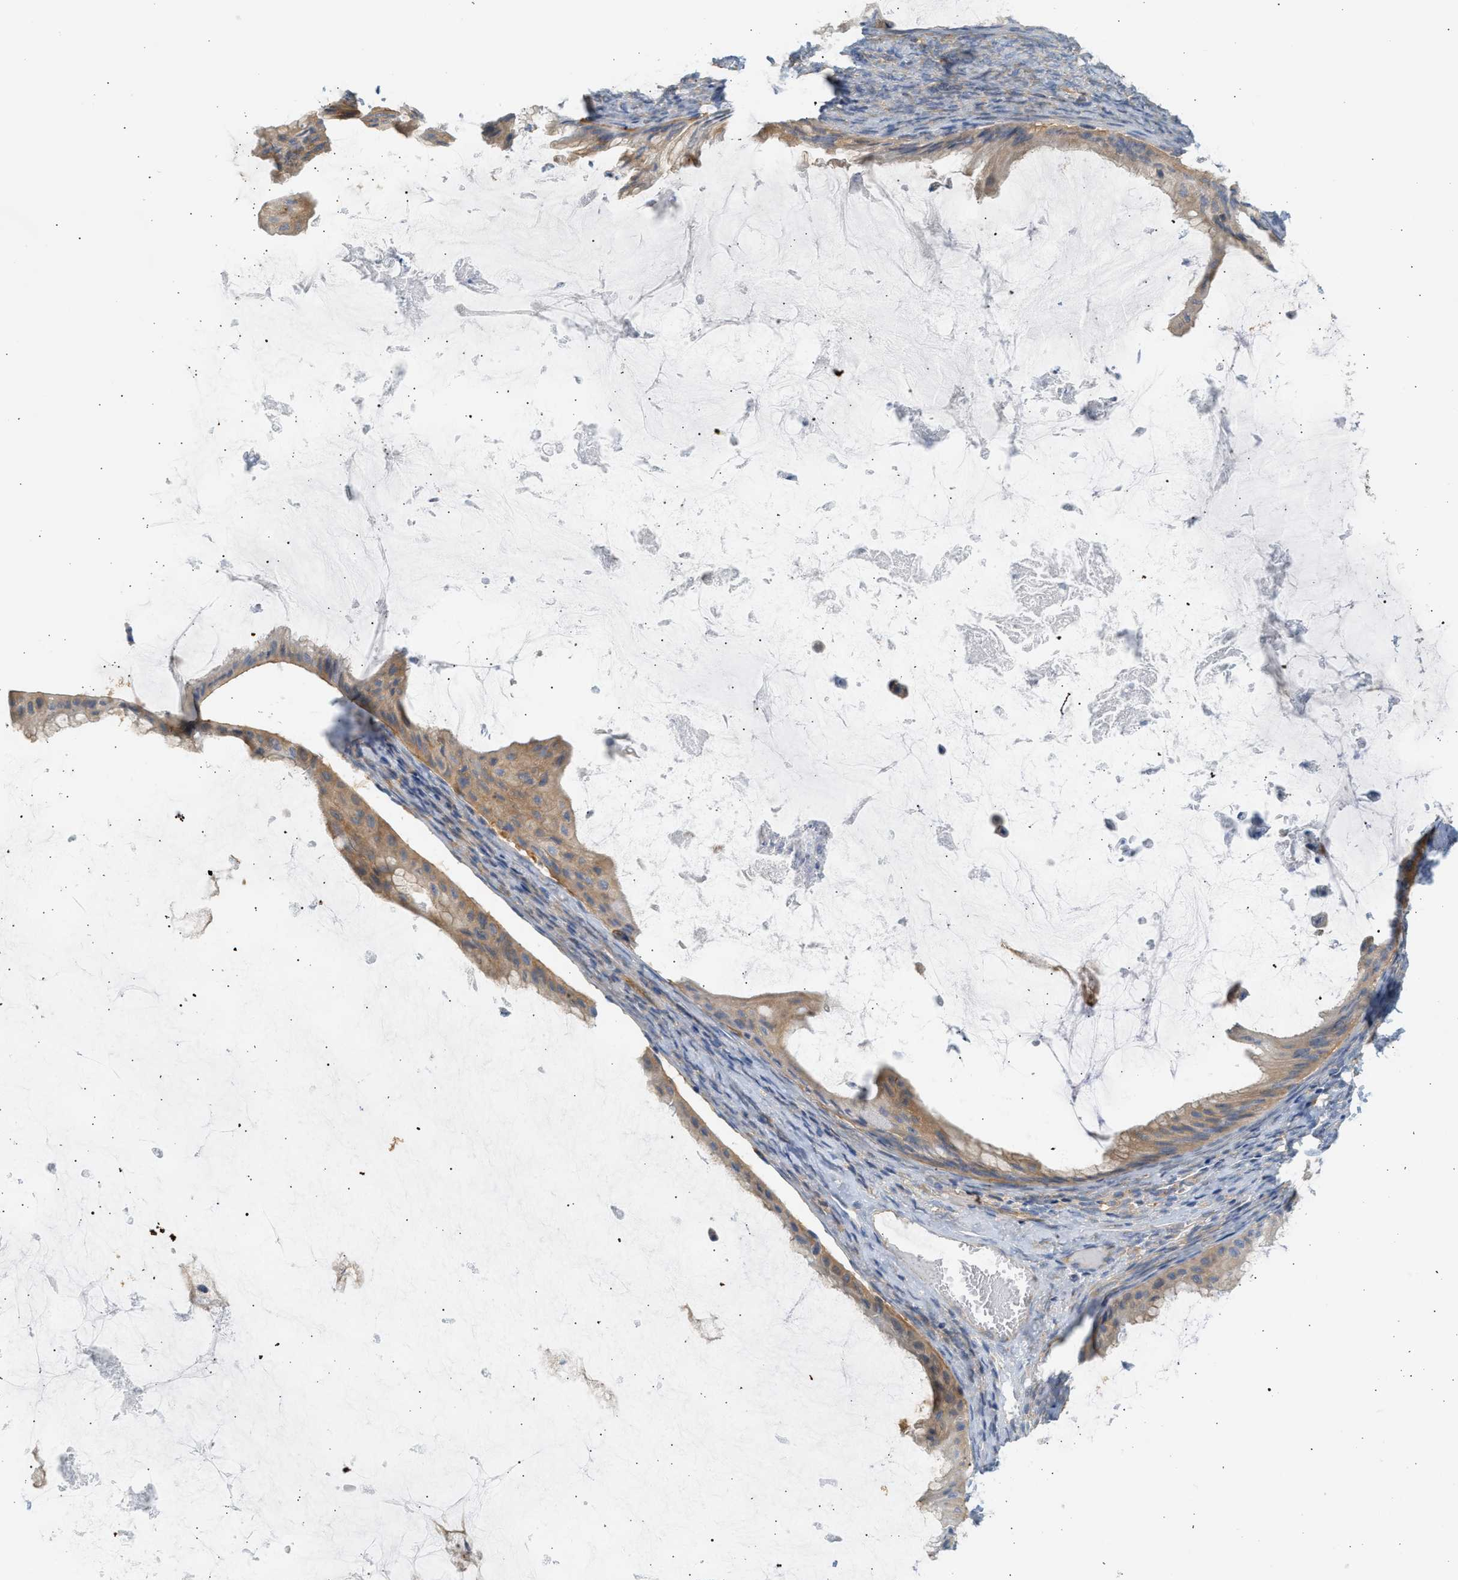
{"staining": {"intensity": "moderate", "quantity": ">75%", "location": "cytoplasmic/membranous"}, "tissue": "ovarian cancer", "cell_type": "Tumor cells", "image_type": "cancer", "snomed": [{"axis": "morphology", "description": "Cystadenocarcinoma, mucinous, NOS"}, {"axis": "topography", "description": "Ovary"}], "caption": "There is medium levels of moderate cytoplasmic/membranous staining in tumor cells of mucinous cystadenocarcinoma (ovarian), as demonstrated by immunohistochemical staining (brown color).", "gene": "PAFAH1B1", "patient": {"sex": "female", "age": 61}}